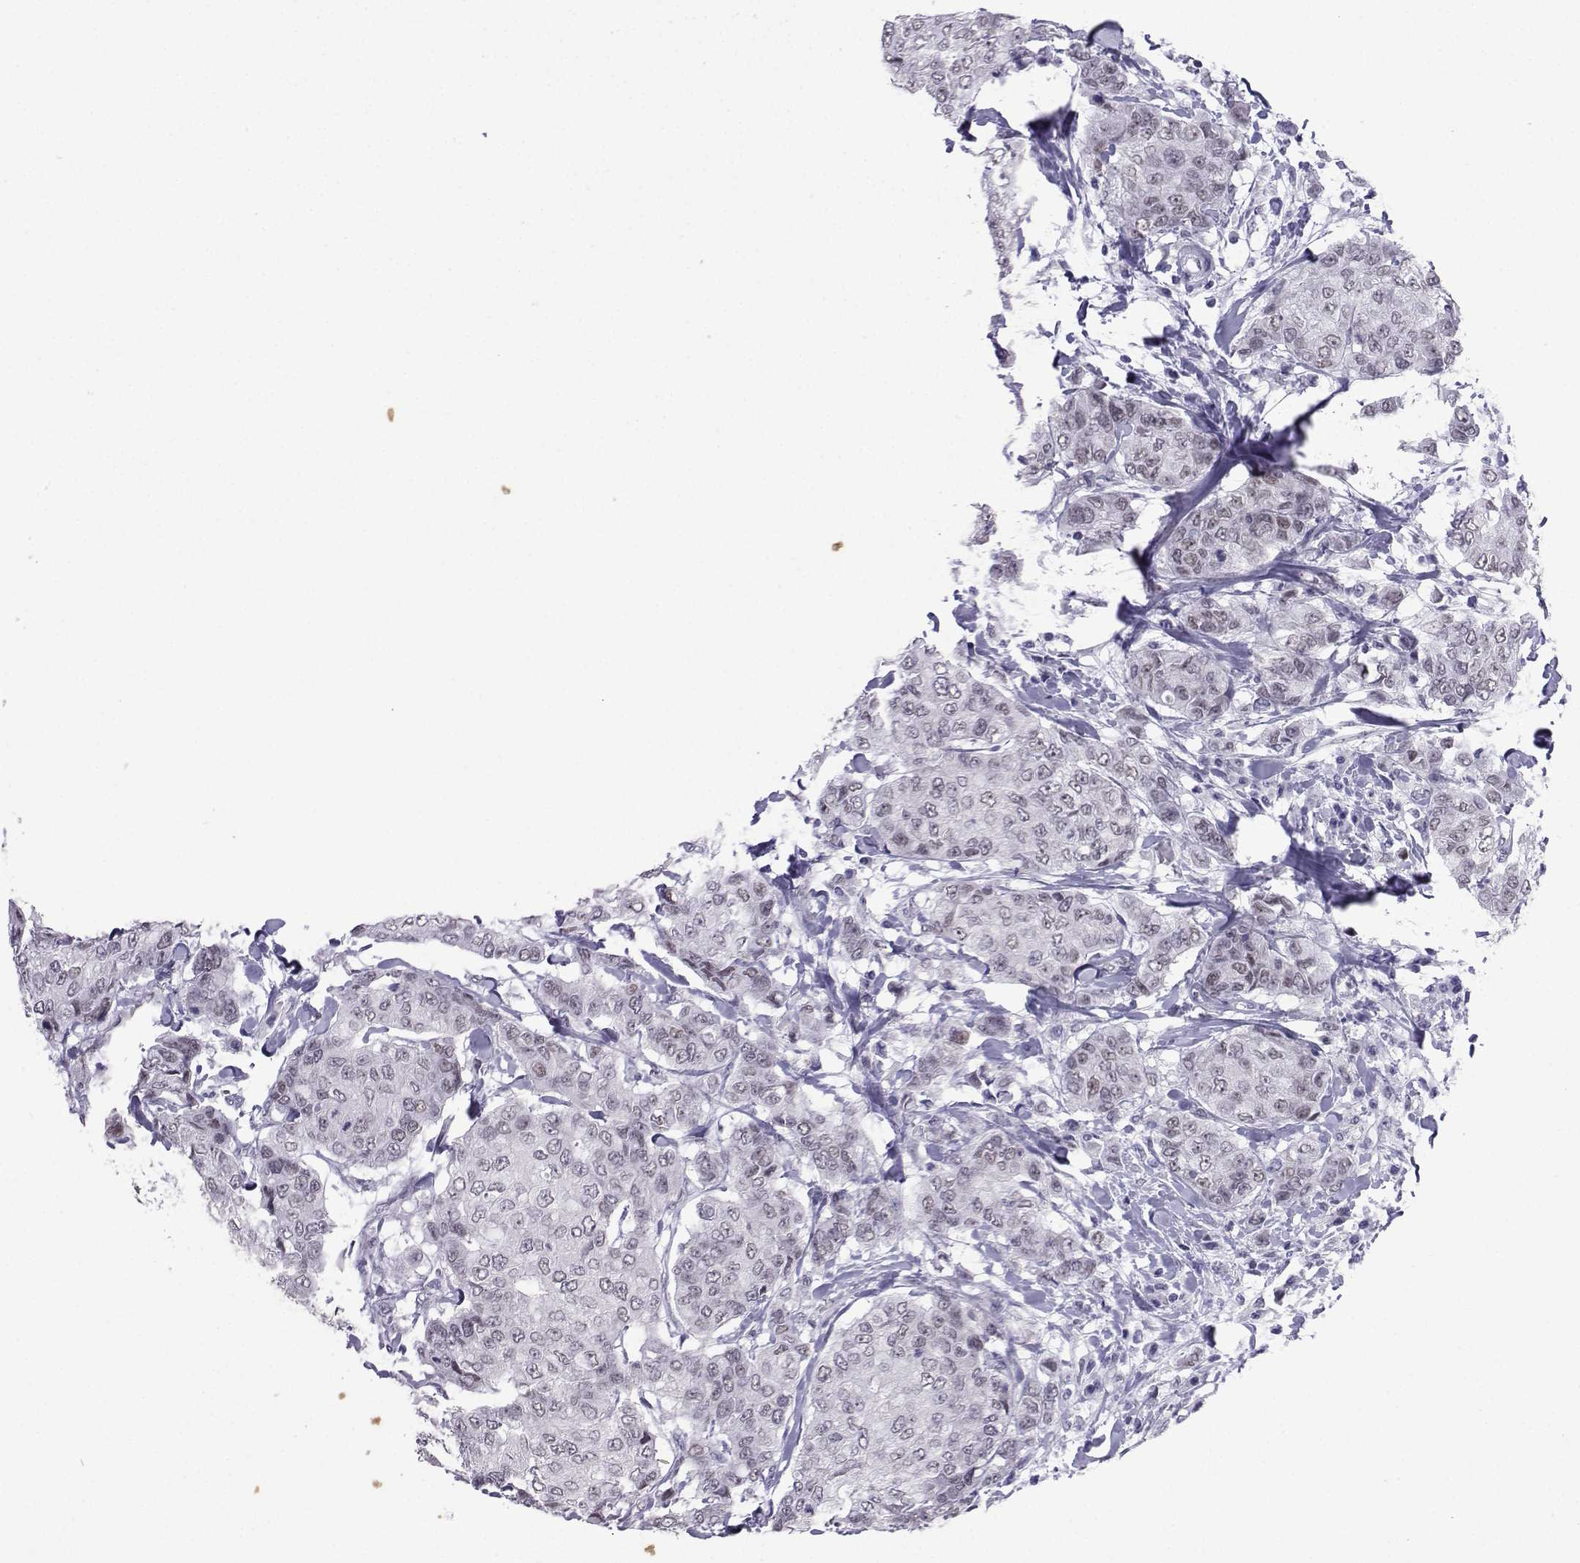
{"staining": {"intensity": "negative", "quantity": "none", "location": "none"}, "tissue": "breast cancer", "cell_type": "Tumor cells", "image_type": "cancer", "snomed": [{"axis": "morphology", "description": "Duct carcinoma"}, {"axis": "topography", "description": "Breast"}], "caption": "This photomicrograph is of breast cancer (infiltrating ductal carcinoma) stained with immunohistochemistry (IHC) to label a protein in brown with the nuclei are counter-stained blue. There is no positivity in tumor cells.", "gene": "LORICRIN", "patient": {"sex": "female", "age": 27}}